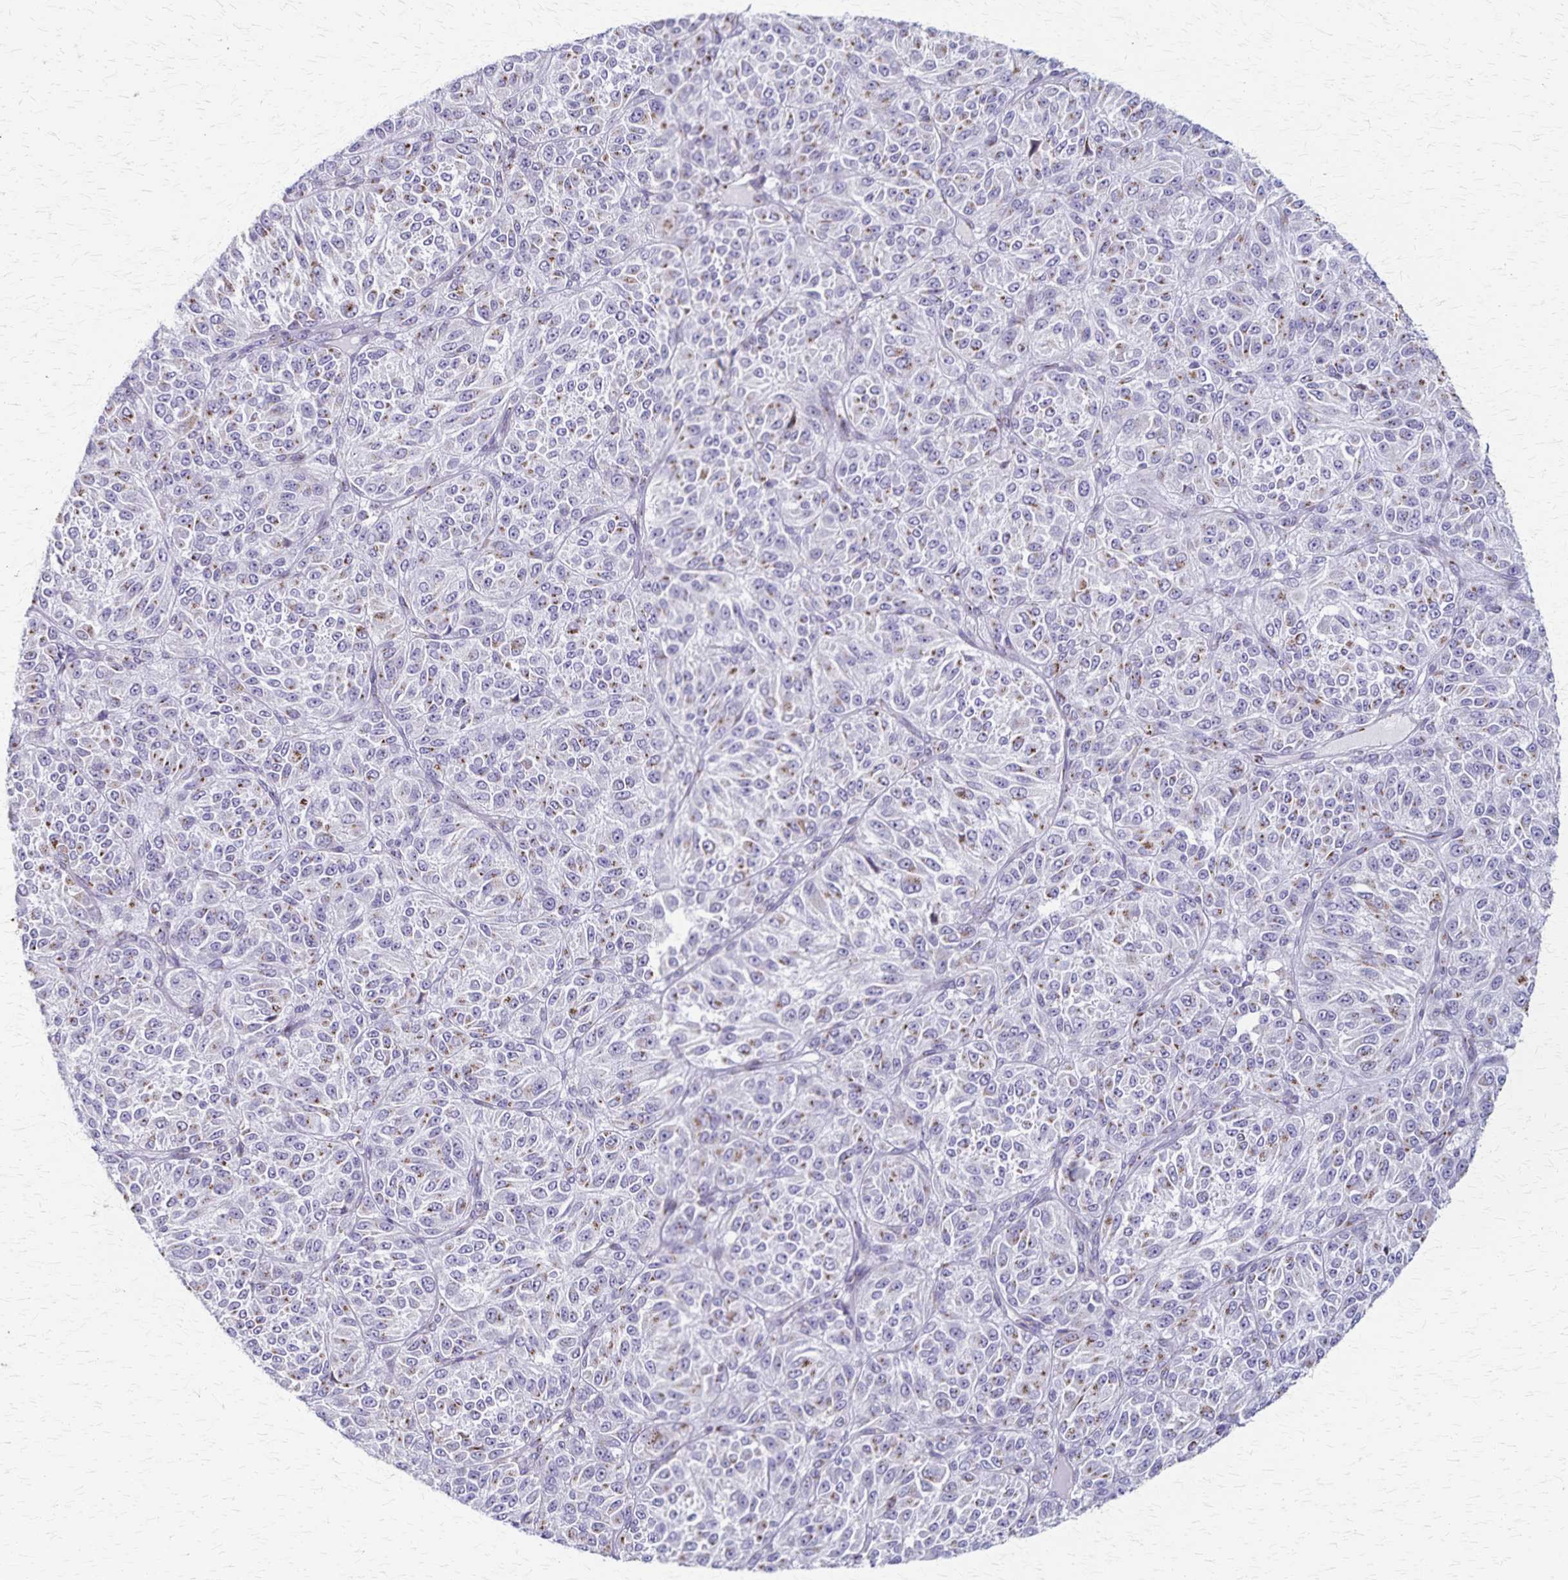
{"staining": {"intensity": "weak", "quantity": "<25%", "location": "cytoplasmic/membranous"}, "tissue": "melanoma", "cell_type": "Tumor cells", "image_type": "cancer", "snomed": [{"axis": "morphology", "description": "Malignant melanoma, Metastatic site"}, {"axis": "topography", "description": "Brain"}], "caption": "This is an IHC image of melanoma. There is no staining in tumor cells.", "gene": "MCFD2", "patient": {"sex": "female", "age": 56}}